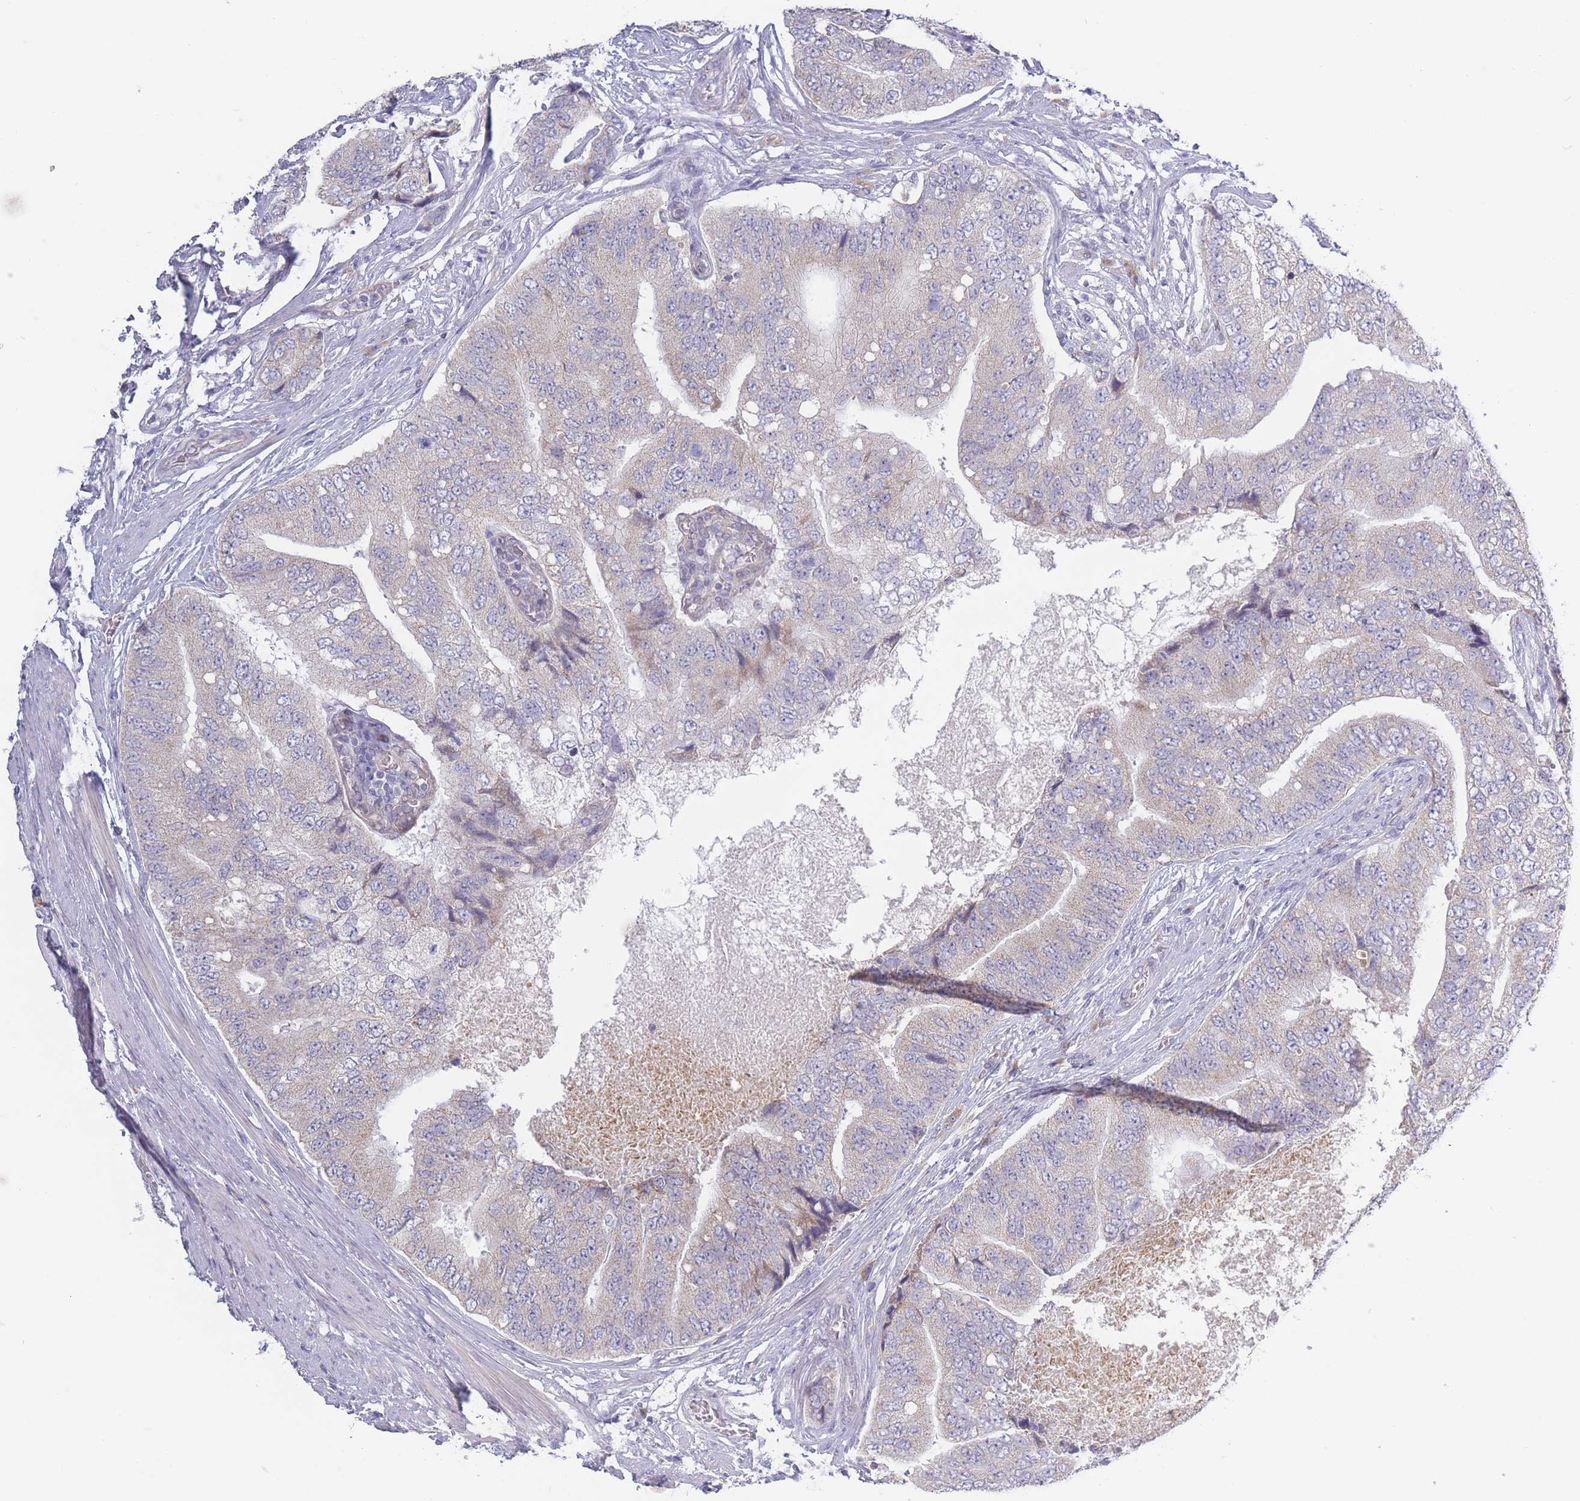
{"staining": {"intensity": "negative", "quantity": "none", "location": "none"}, "tissue": "prostate cancer", "cell_type": "Tumor cells", "image_type": "cancer", "snomed": [{"axis": "morphology", "description": "Adenocarcinoma, High grade"}, {"axis": "topography", "description": "Prostate"}], "caption": "This image is of prostate cancer stained with immunohistochemistry to label a protein in brown with the nuclei are counter-stained blue. There is no expression in tumor cells.", "gene": "FAM227B", "patient": {"sex": "male", "age": 70}}